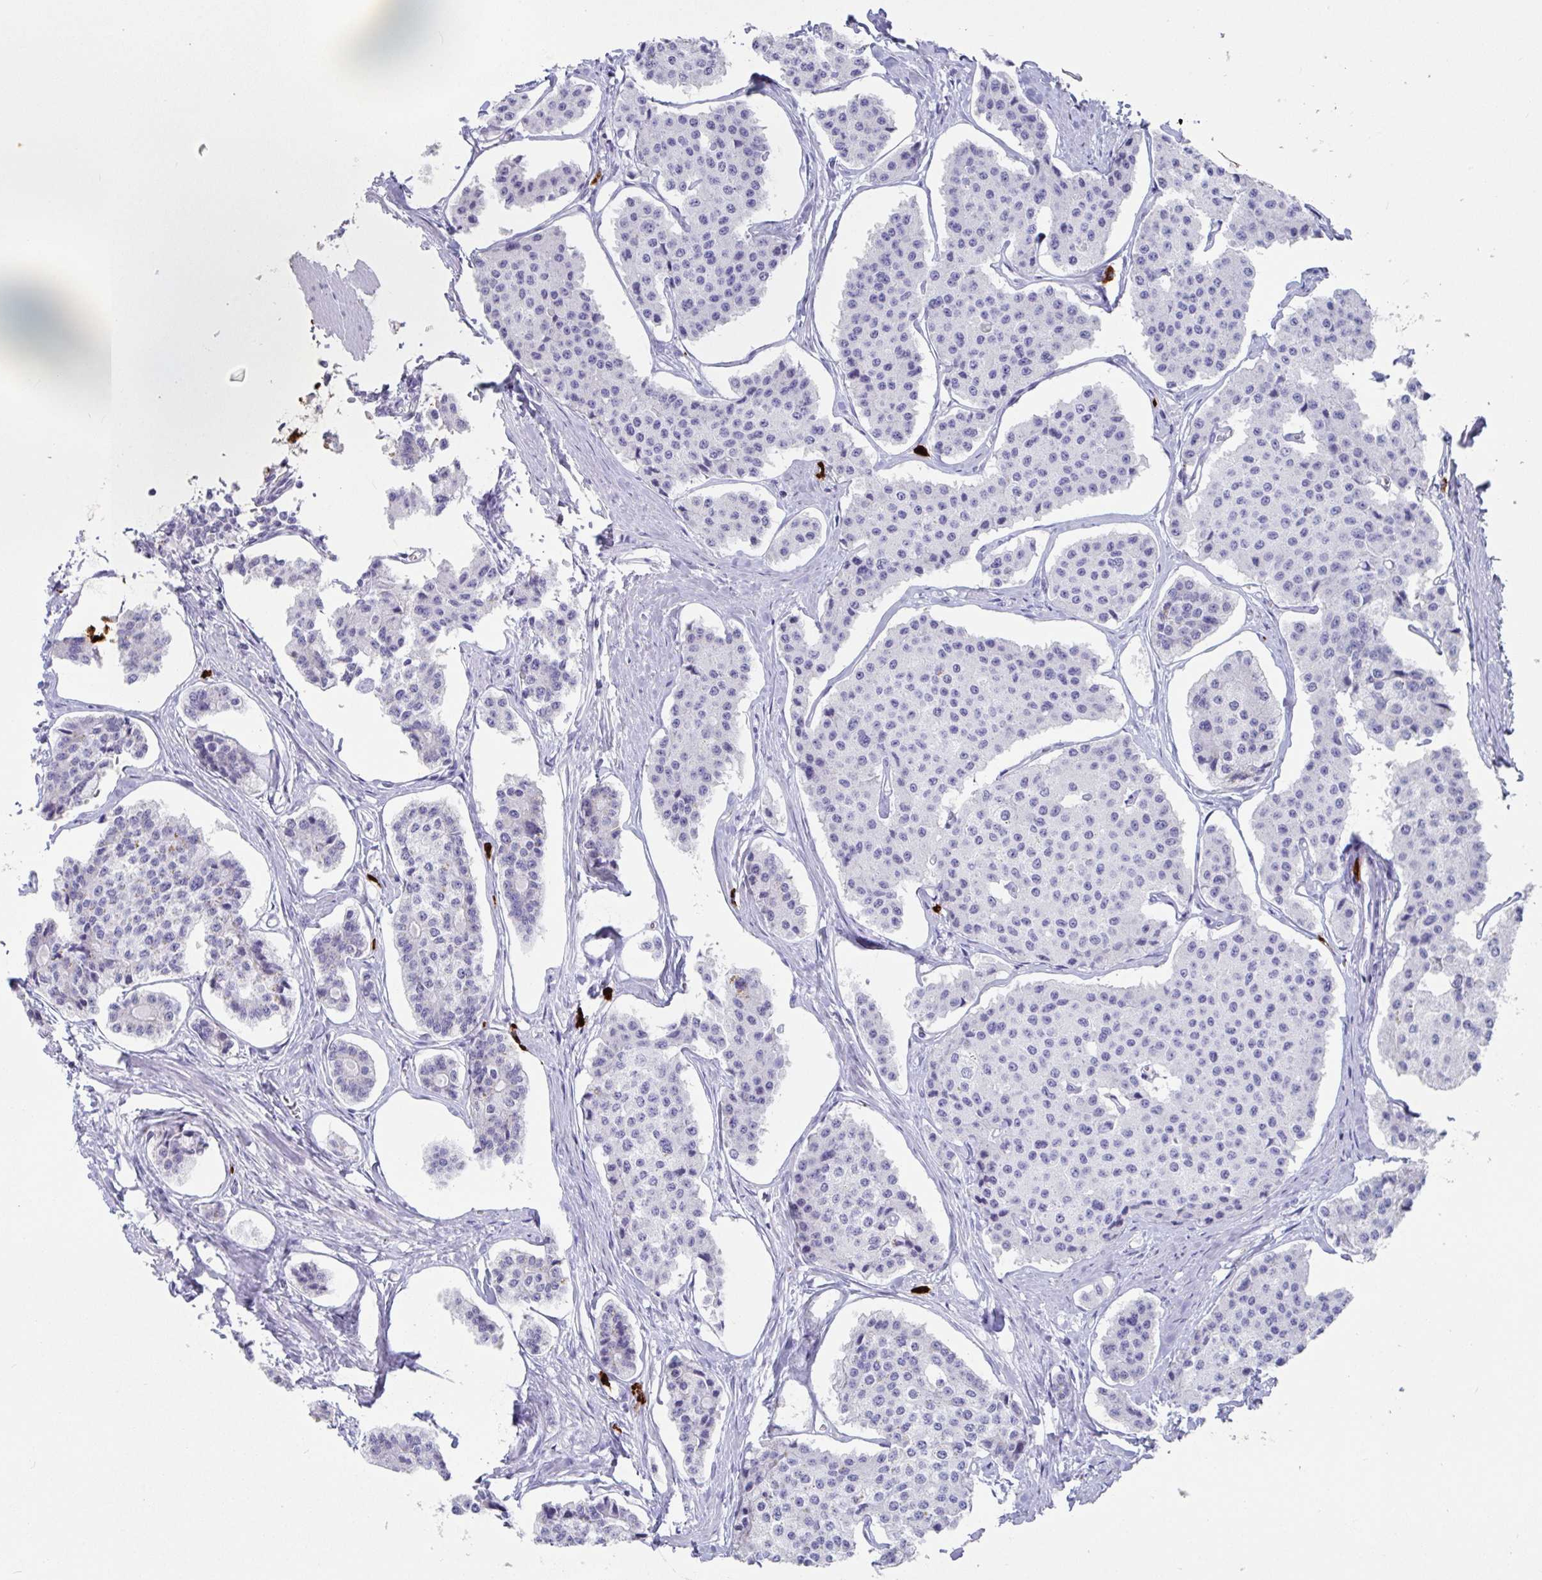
{"staining": {"intensity": "negative", "quantity": "none", "location": "none"}, "tissue": "carcinoid", "cell_type": "Tumor cells", "image_type": "cancer", "snomed": [{"axis": "morphology", "description": "Carcinoid, malignant, NOS"}, {"axis": "topography", "description": "Small intestine"}], "caption": "High power microscopy micrograph of an immunohistochemistry (IHC) photomicrograph of carcinoid, revealing no significant staining in tumor cells.", "gene": "PLA2G1B", "patient": {"sex": "female", "age": 65}}